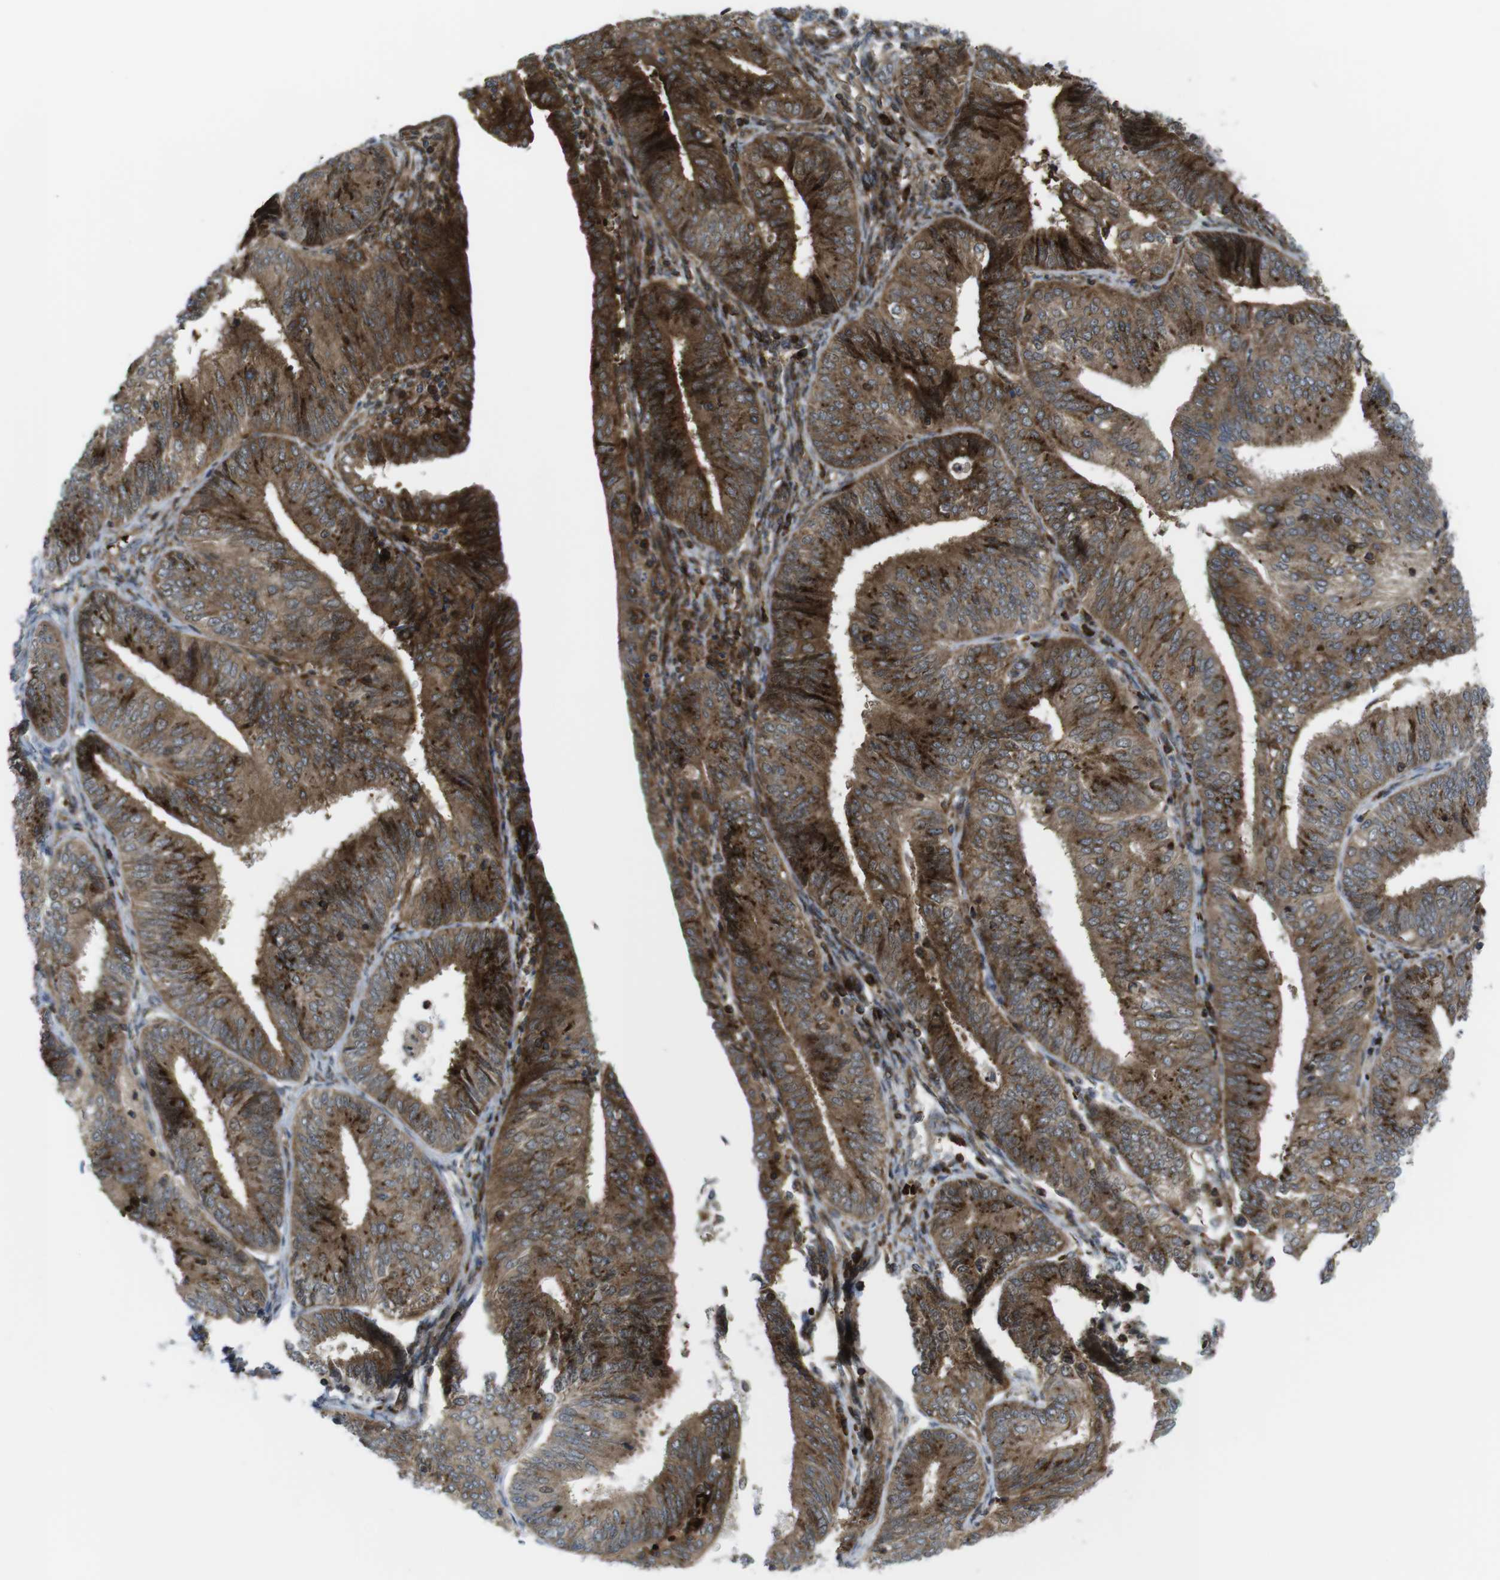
{"staining": {"intensity": "moderate", "quantity": ">75%", "location": "cytoplasmic/membranous"}, "tissue": "endometrial cancer", "cell_type": "Tumor cells", "image_type": "cancer", "snomed": [{"axis": "morphology", "description": "Adenocarcinoma, NOS"}, {"axis": "topography", "description": "Endometrium"}], "caption": "Immunohistochemical staining of human endometrial adenocarcinoma displays moderate cytoplasmic/membranous protein expression in approximately >75% of tumor cells.", "gene": "CUL7", "patient": {"sex": "female", "age": 58}}